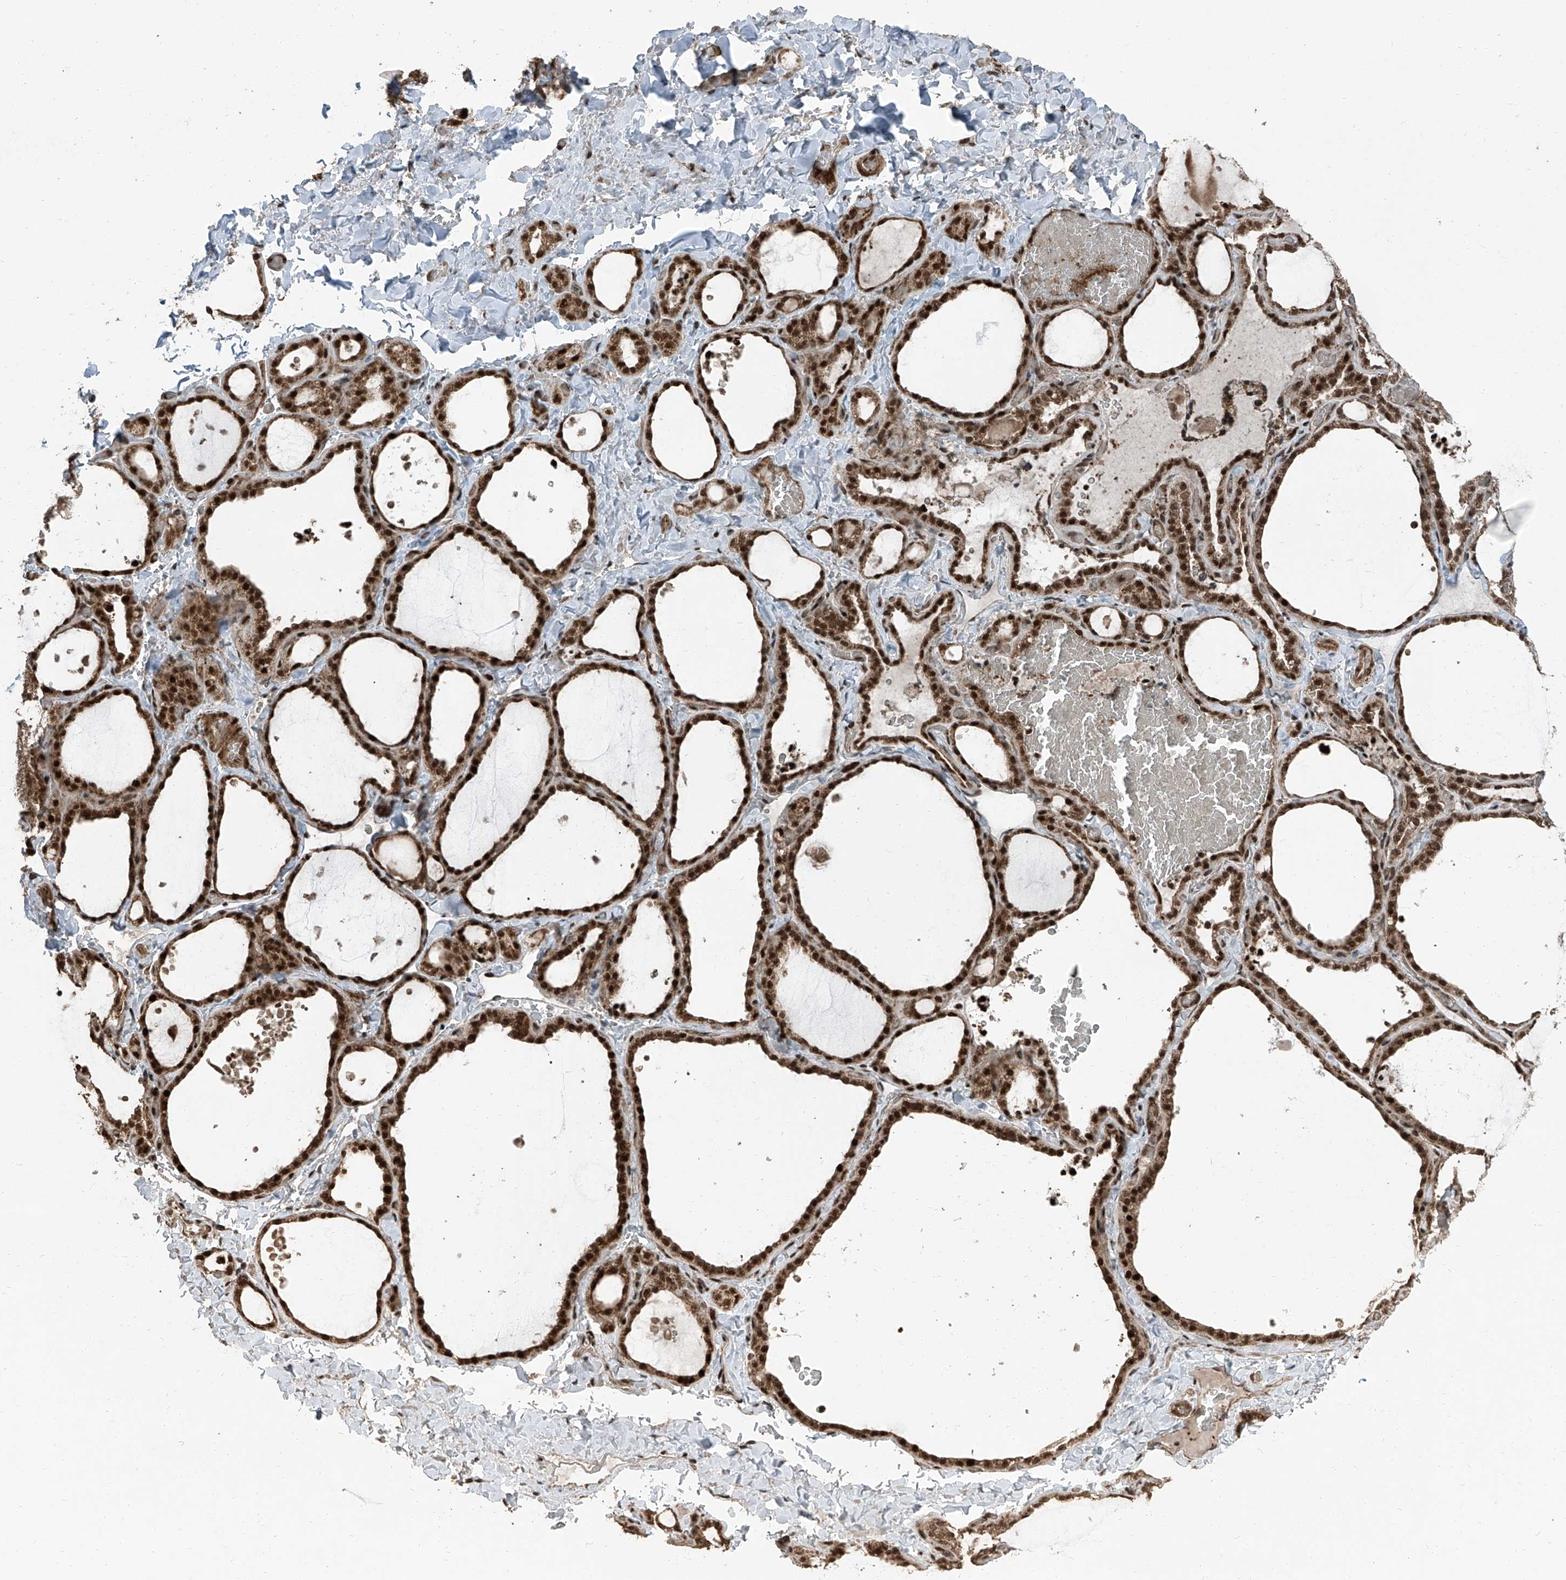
{"staining": {"intensity": "strong", "quantity": ">75%", "location": "cytoplasmic/membranous,nuclear"}, "tissue": "thyroid gland", "cell_type": "Glandular cells", "image_type": "normal", "snomed": [{"axis": "morphology", "description": "Normal tissue, NOS"}, {"axis": "topography", "description": "Thyroid gland"}], "caption": "Strong cytoplasmic/membranous,nuclear expression for a protein is appreciated in approximately >75% of glandular cells of unremarkable thyroid gland using immunohistochemistry (IHC).", "gene": "ZNF570", "patient": {"sex": "female", "age": 22}}